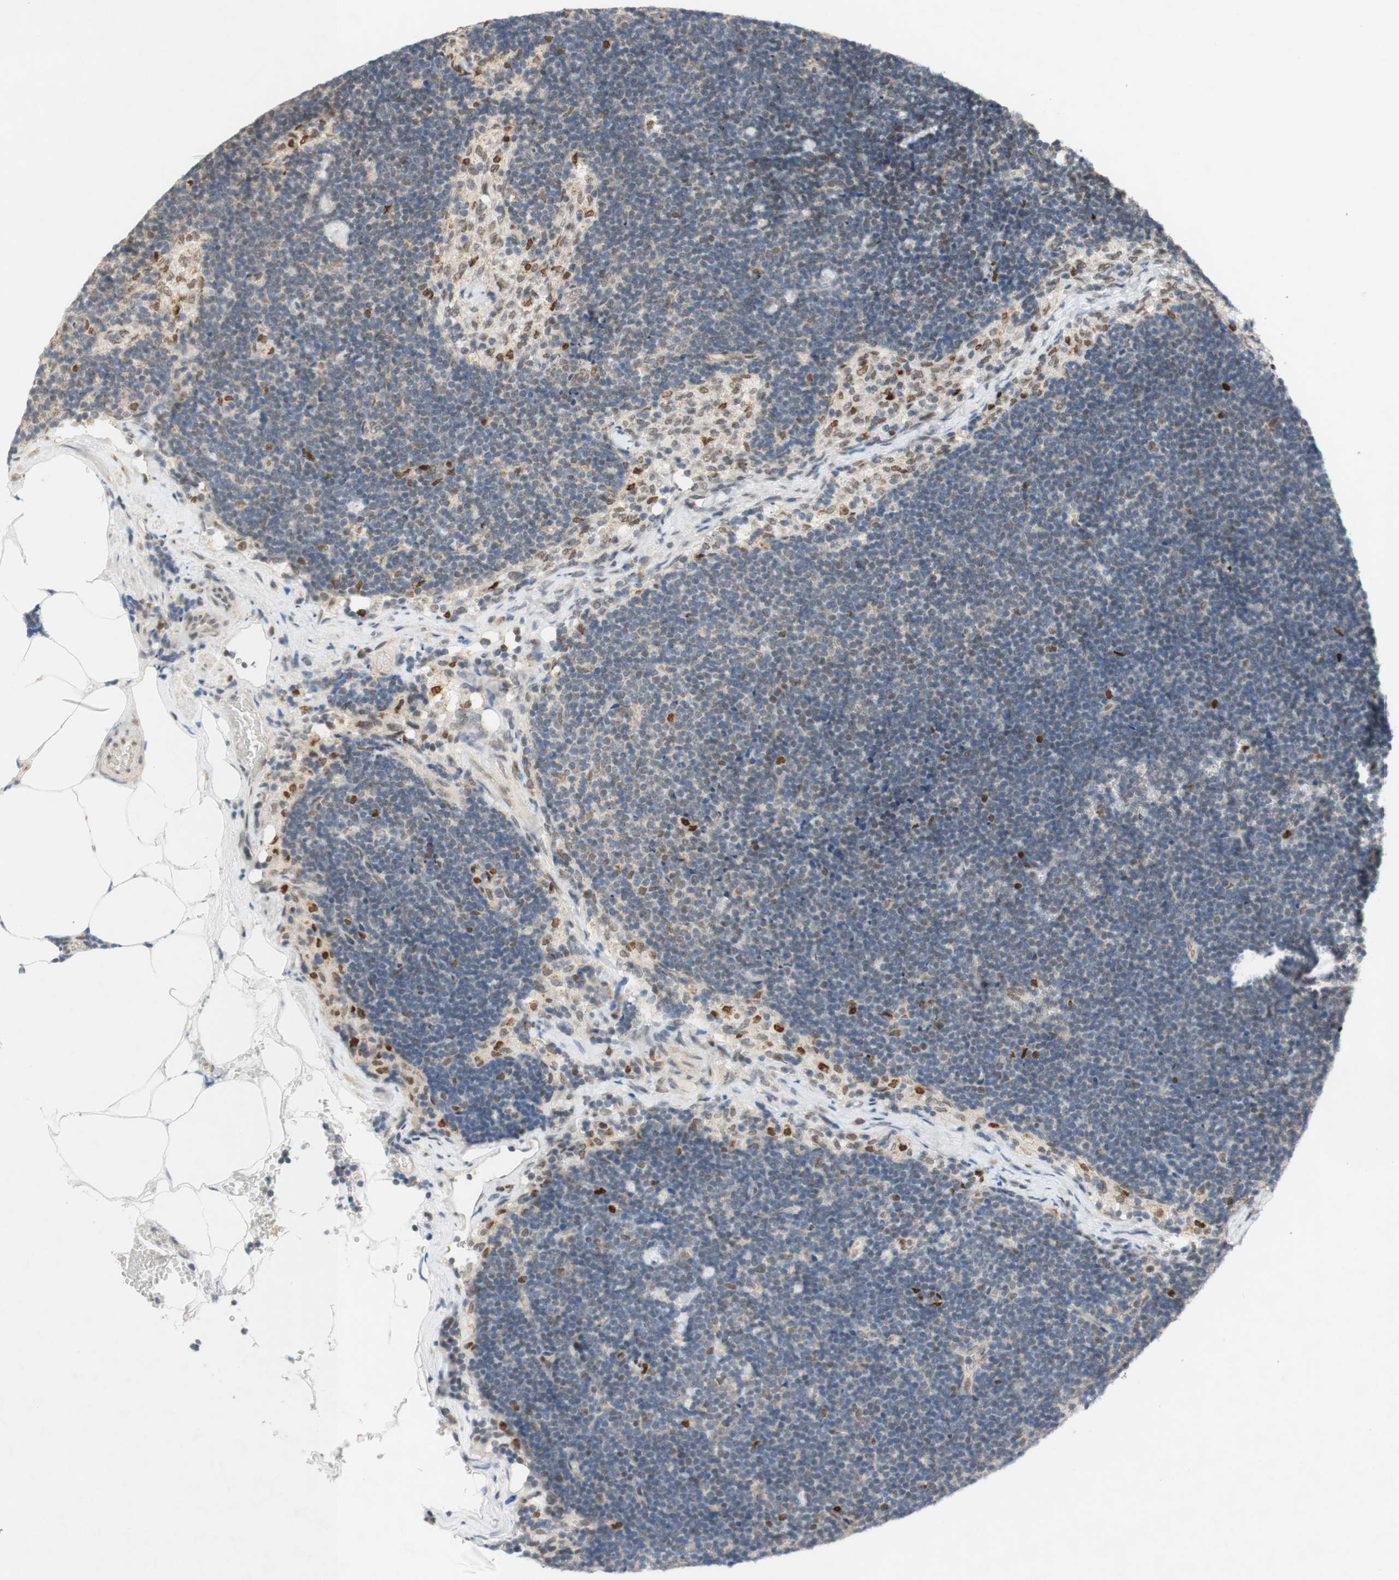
{"staining": {"intensity": "strong", "quantity": "<25%", "location": "nuclear"}, "tissue": "lymph node", "cell_type": "Germinal center cells", "image_type": "normal", "snomed": [{"axis": "morphology", "description": "Normal tissue, NOS"}, {"axis": "topography", "description": "Lymph node"}], "caption": "Immunohistochemistry (IHC) histopathology image of unremarkable lymph node stained for a protein (brown), which reveals medium levels of strong nuclear expression in approximately <25% of germinal center cells.", "gene": "DNMT3A", "patient": {"sex": "male", "age": 63}}